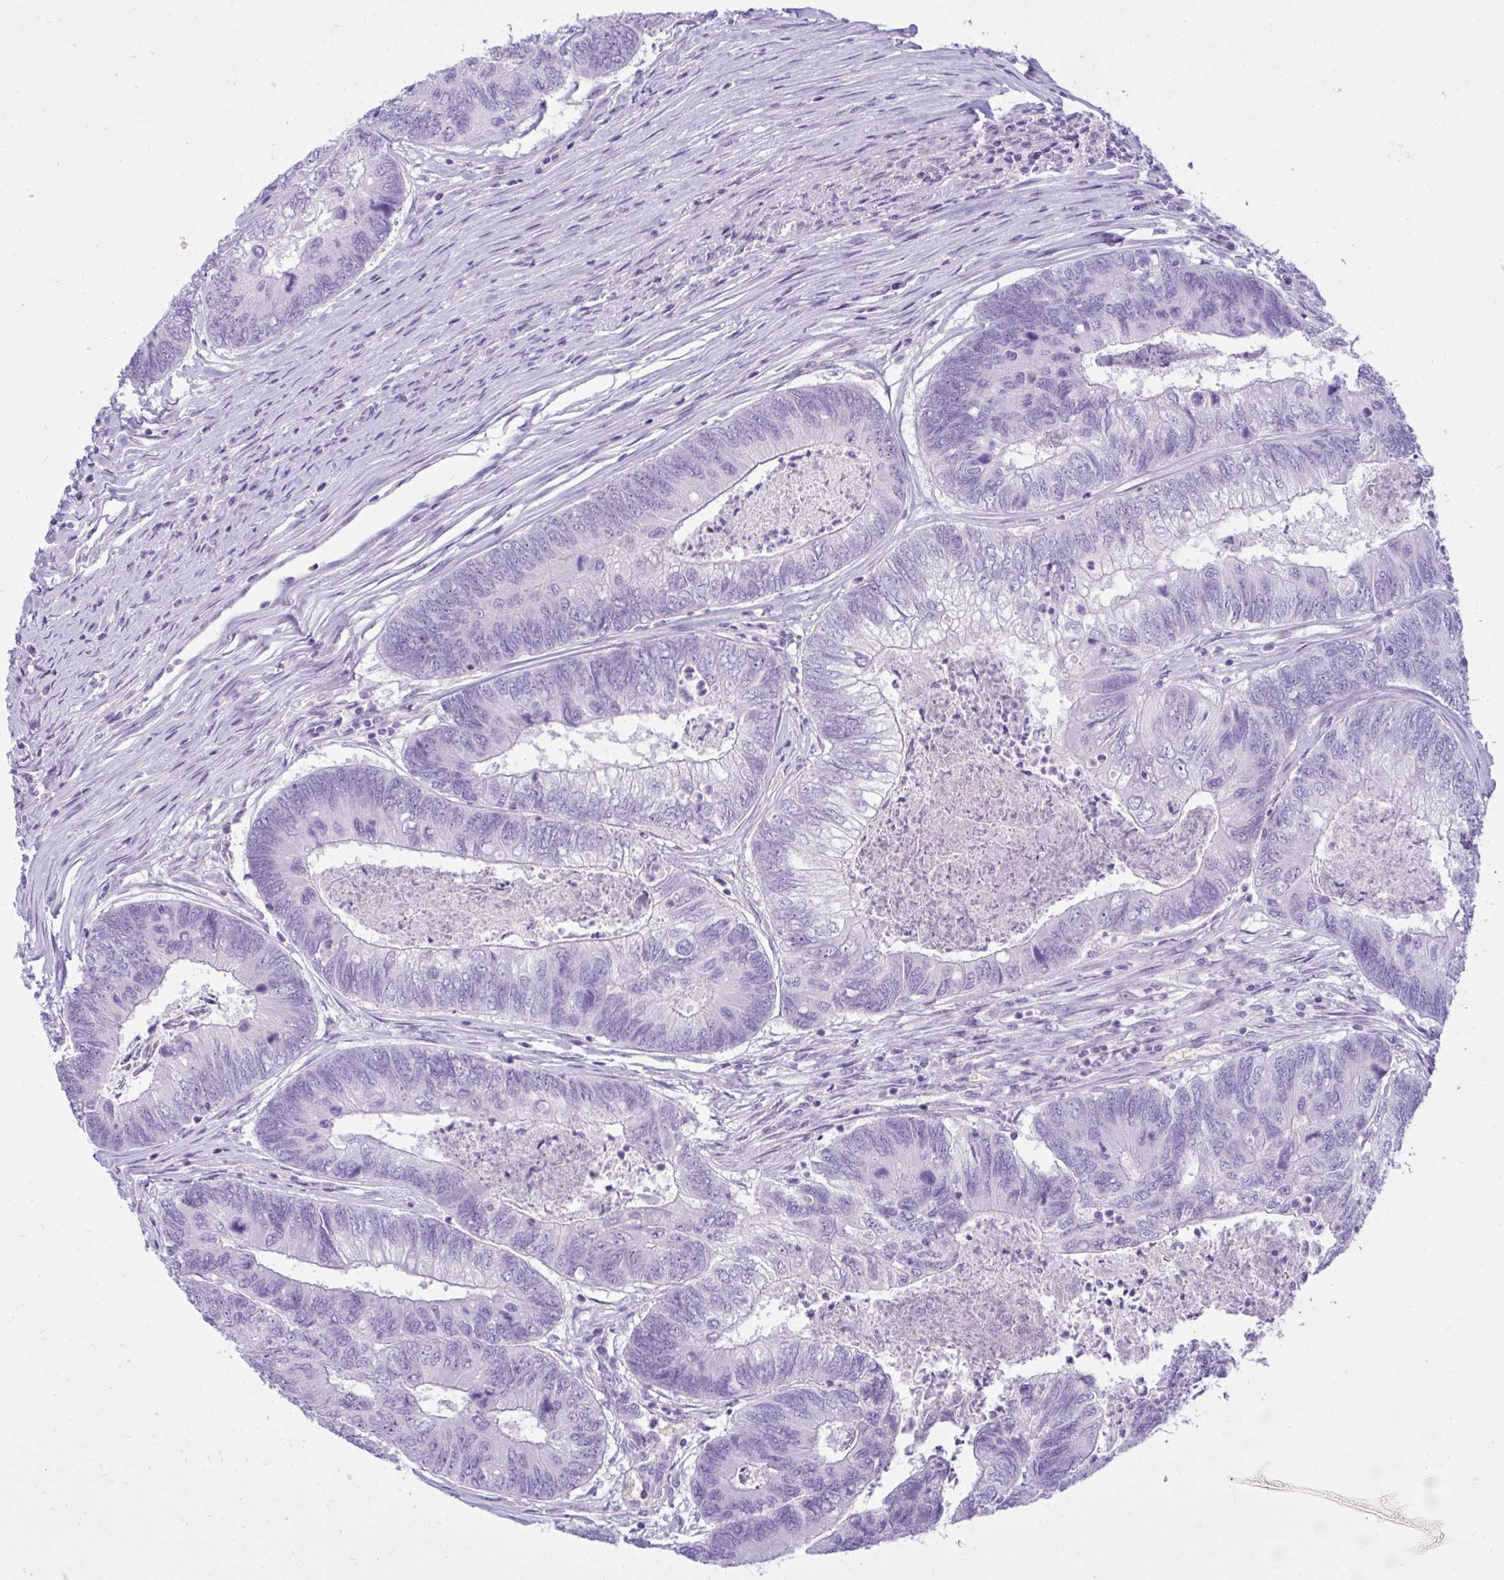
{"staining": {"intensity": "negative", "quantity": "none", "location": "none"}, "tissue": "colorectal cancer", "cell_type": "Tumor cells", "image_type": "cancer", "snomed": [{"axis": "morphology", "description": "Adenocarcinoma, NOS"}, {"axis": "topography", "description": "Colon"}], "caption": "Protein analysis of colorectal cancer (adenocarcinoma) displays no significant positivity in tumor cells.", "gene": "PITPNM3", "patient": {"sex": "female", "age": 67}}